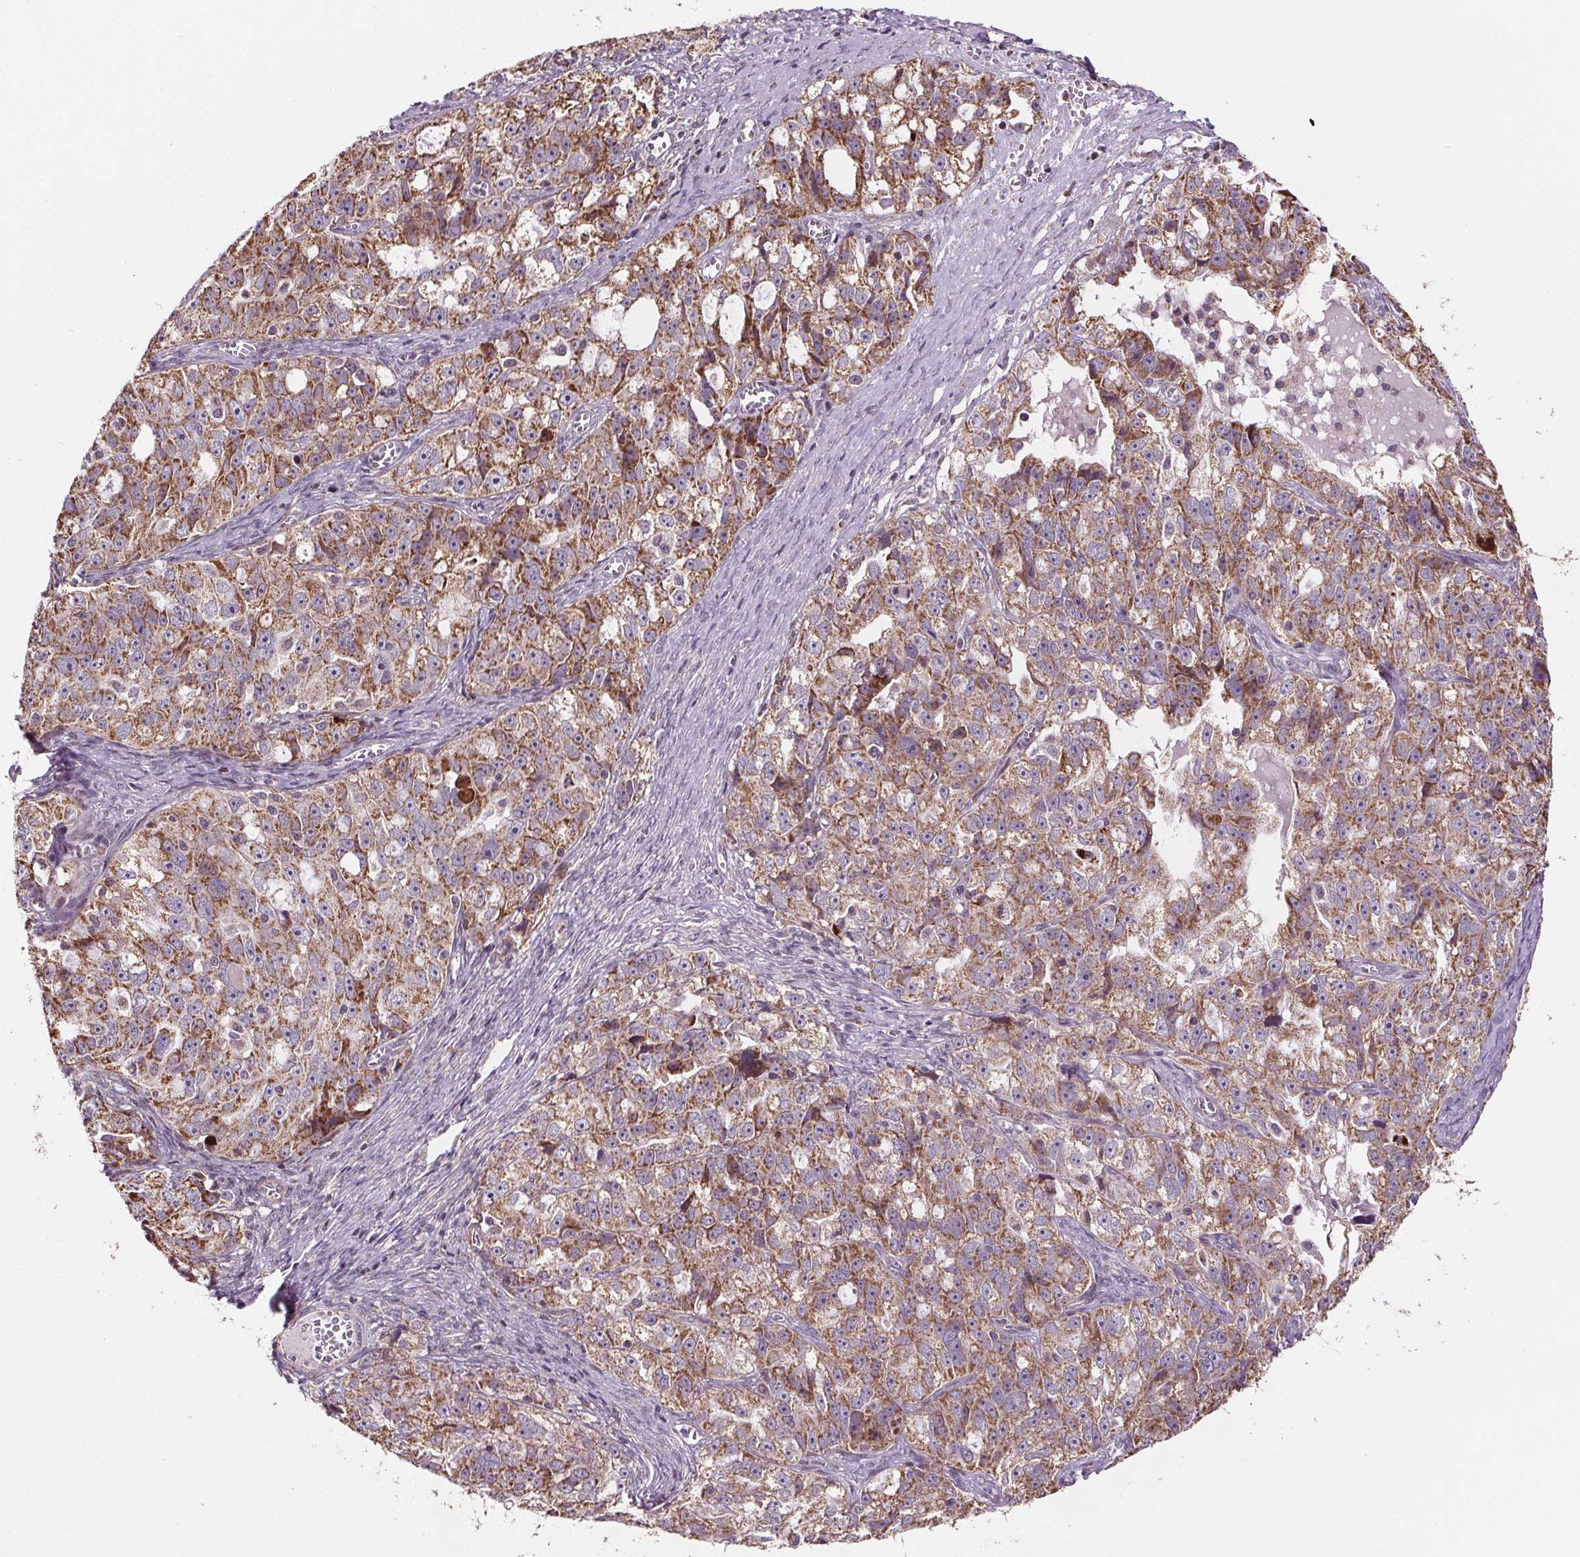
{"staining": {"intensity": "moderate", "quantity": ">75%", "location": "cytoplasmic/membranous"}, "tissue": "ovarian cancer", "cell_type": "Tumor cells", "image_type": "cancer", "snomed": [{"axis": "morphology", "description": "Cystadenocarcinoma, serous, NOS"}, {"axis": "topography", "description": "Ovary"}], "caption": "Immunohistochemistry (DAB) staining of human ovarian serous cystadenocarcinoma reveals moderate cytoplasmic/membranous protein expression in approximately >75% of tumor cells.", "gene": "SUCLA2", "patient": {"sex": "female", "age": 51}}